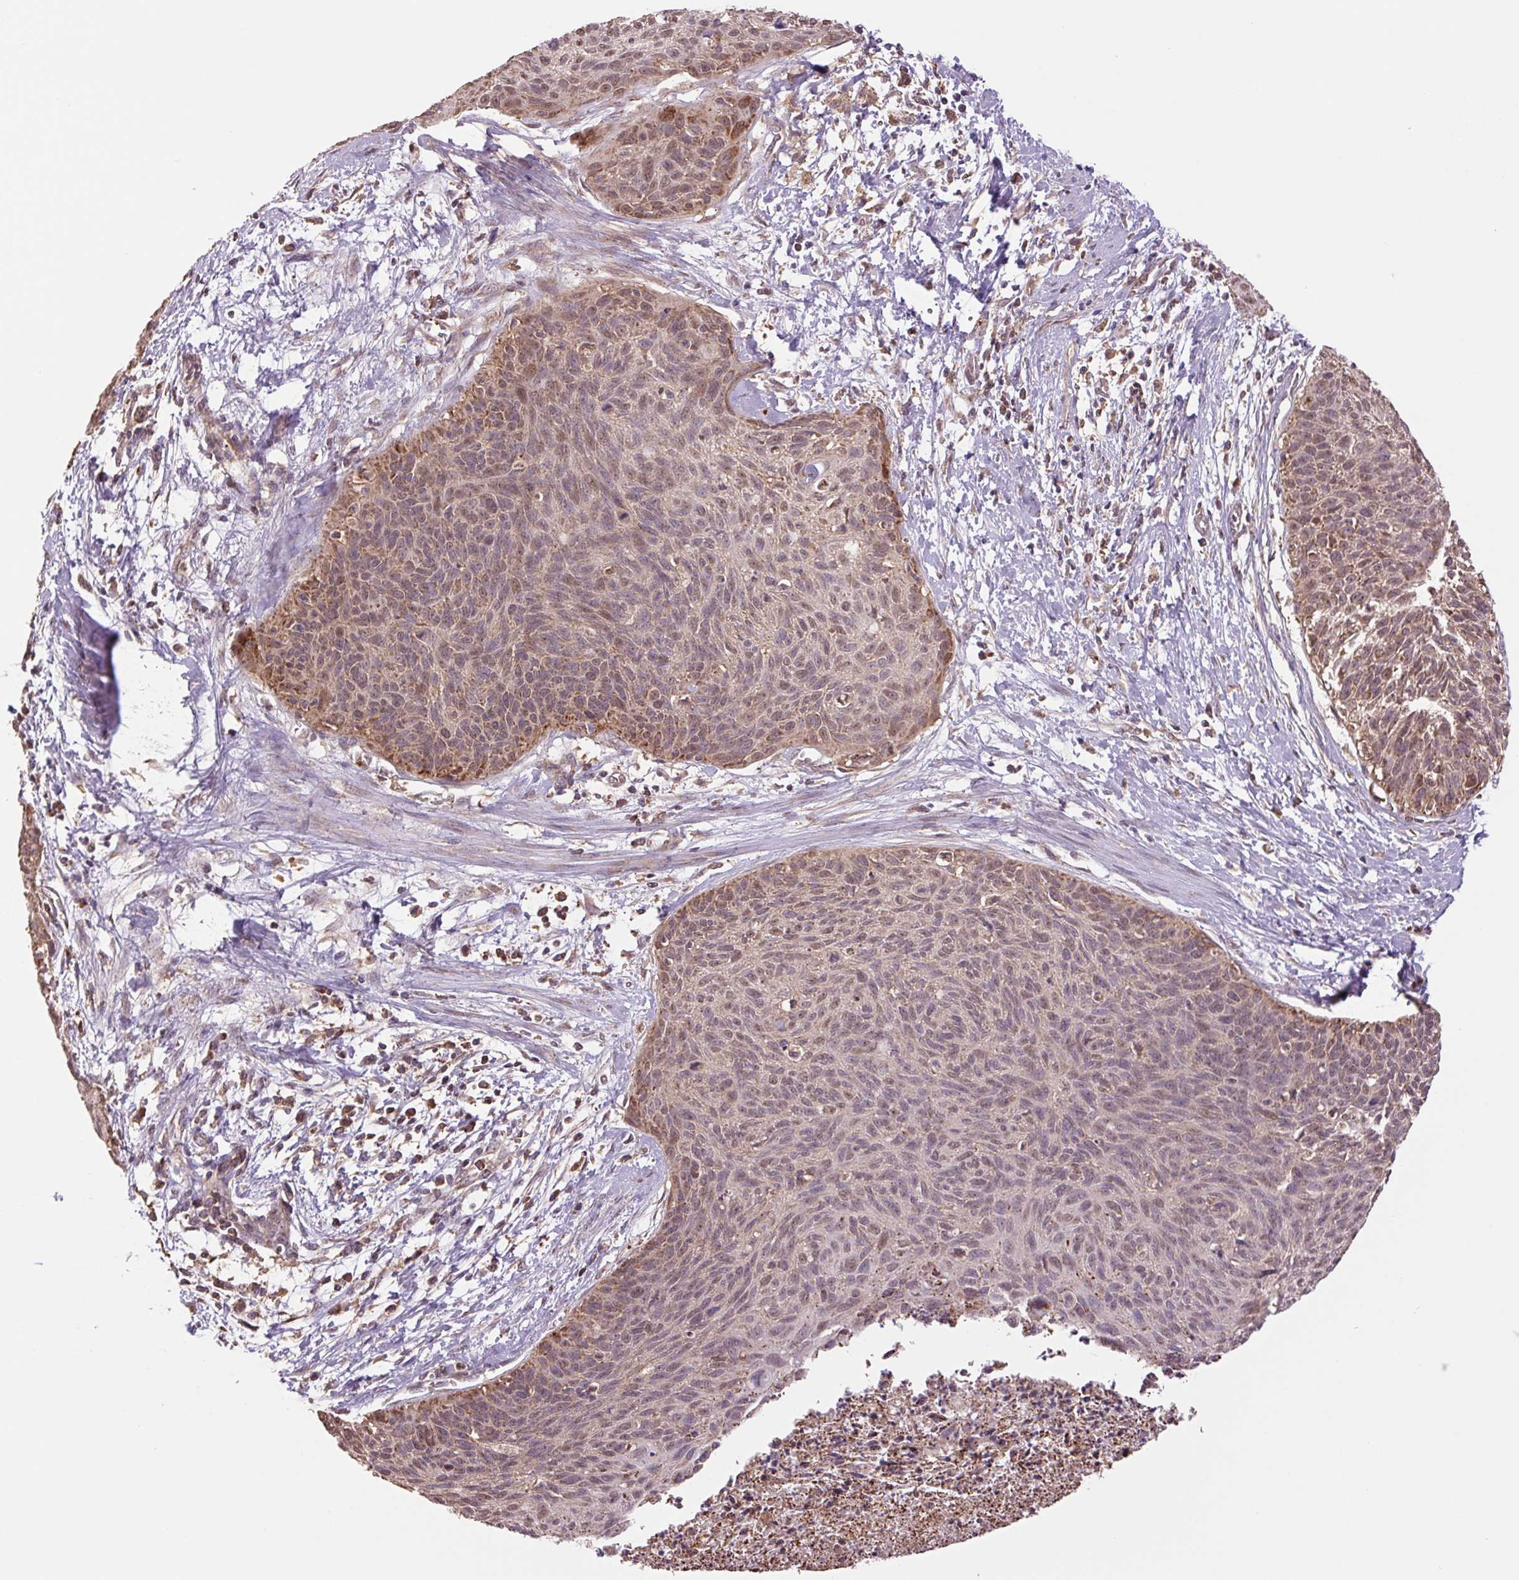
{"staining": {"intensity": "weak", "quantity": ">75%", "location": "cytoplasmic/membranous,nuclear"}, "tissue": "cervical cancer", "cell_type": "Tumor cells", "image_type": "cancer", "snomed": [{"axis": "morphology", "description": "Squamous cell carcinoma, NOS"}, {"axis": "topography", "description": "Cervix"}], "caption": "This image shows immunohistochemistry staining of cervical cancer, with low weak cytoplasmic/membranous and nuclear expression in approximately >75% of tumor cells.", "gene": "TMEM160", "patient": {"sex": "female", "age": 55}}